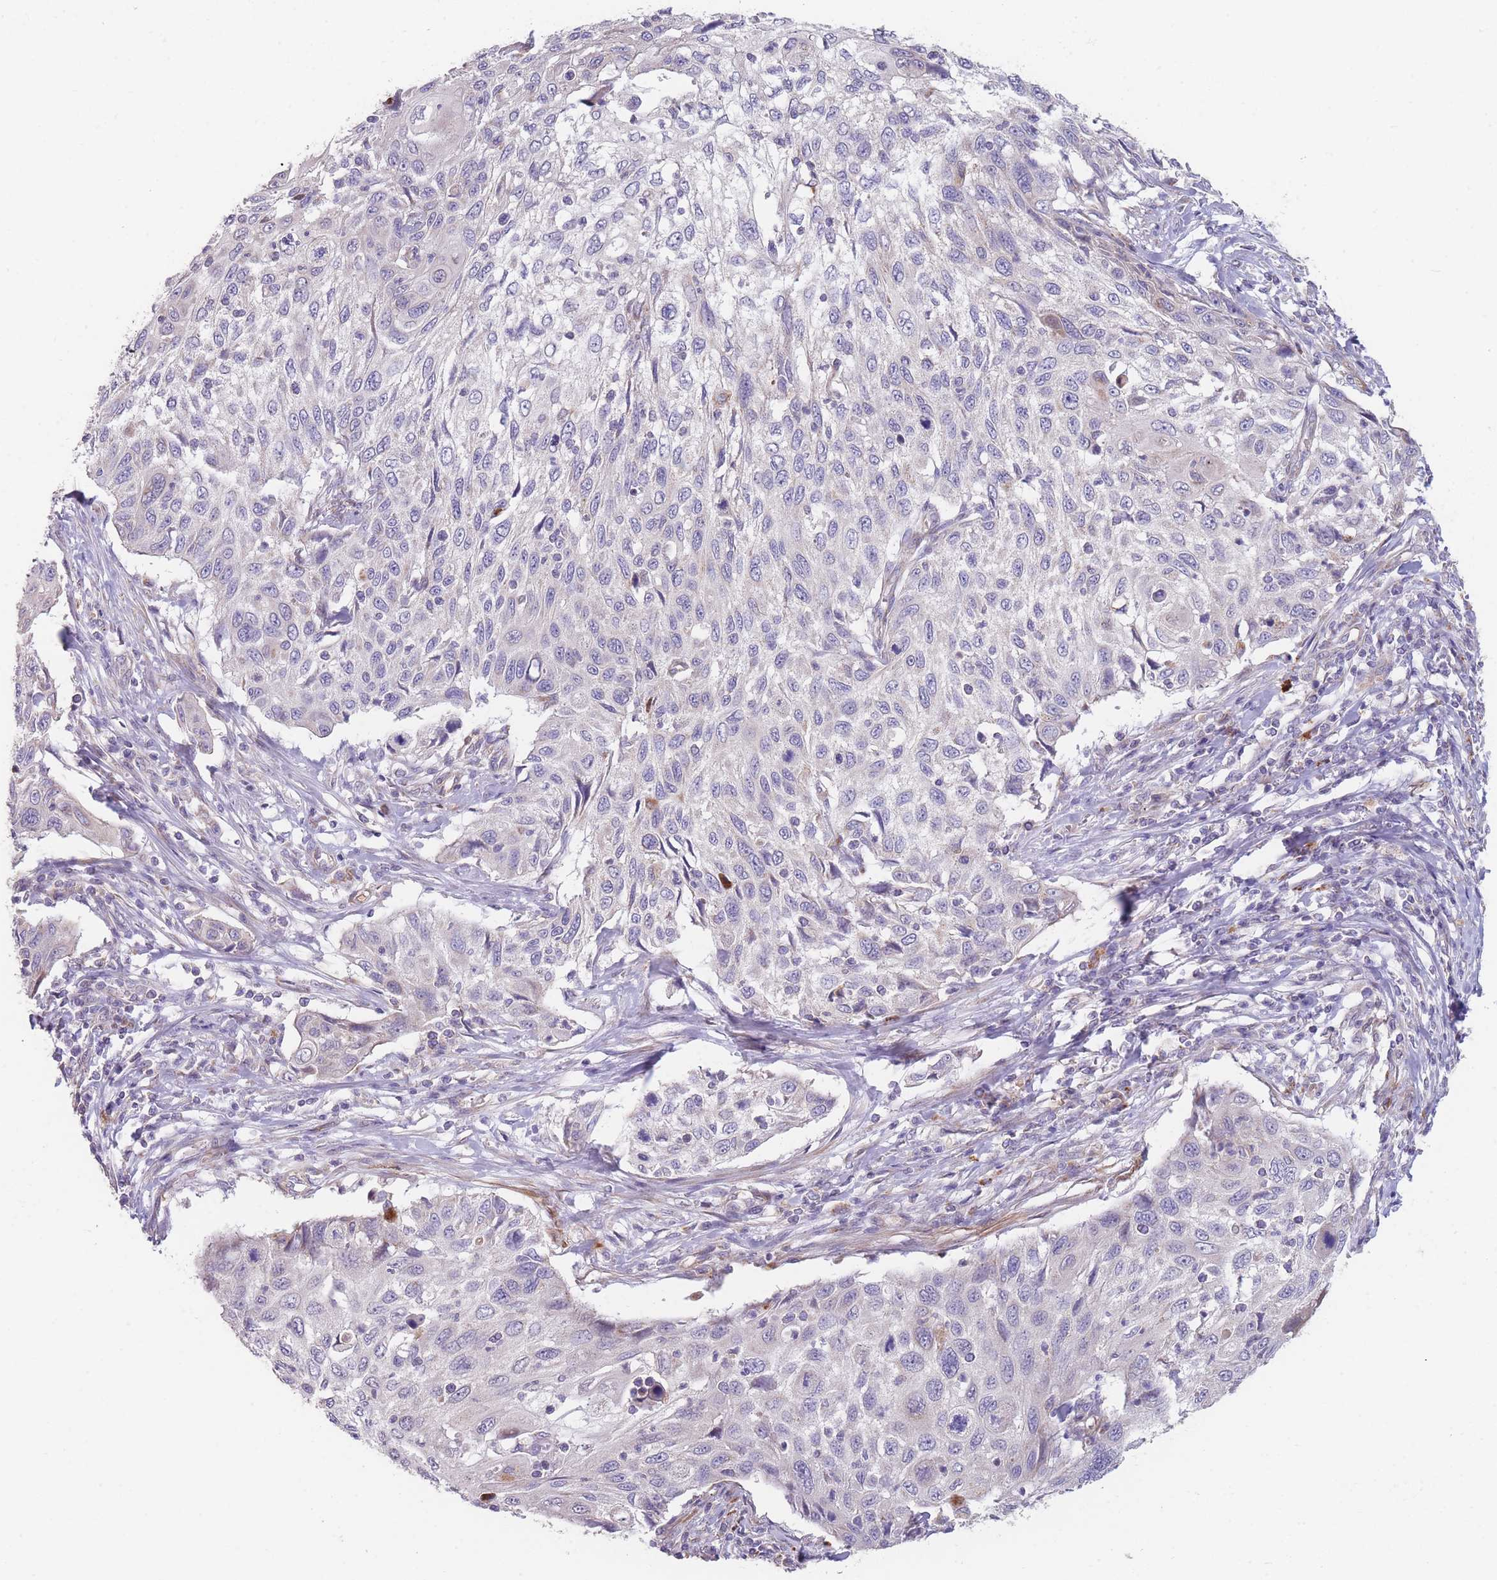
{"staining": {"intensity": "negative", "quantity": "none", "location": "none"}, "tissue": "cervical cancer", "cell_type": "Tumor cells", "image_type": "cancer", "snomed": [{"axis": "morphology", "description": "Squamous cell carcinoma, NOS"}, {"axis": "topography", "description": "Cervix"}], "caption": "Tumor cells show no significant protein positivity in squamous cell carcinoma (cervical).", "gene": "SMPD4", "patient": {"sex": "female", "age": 70}}